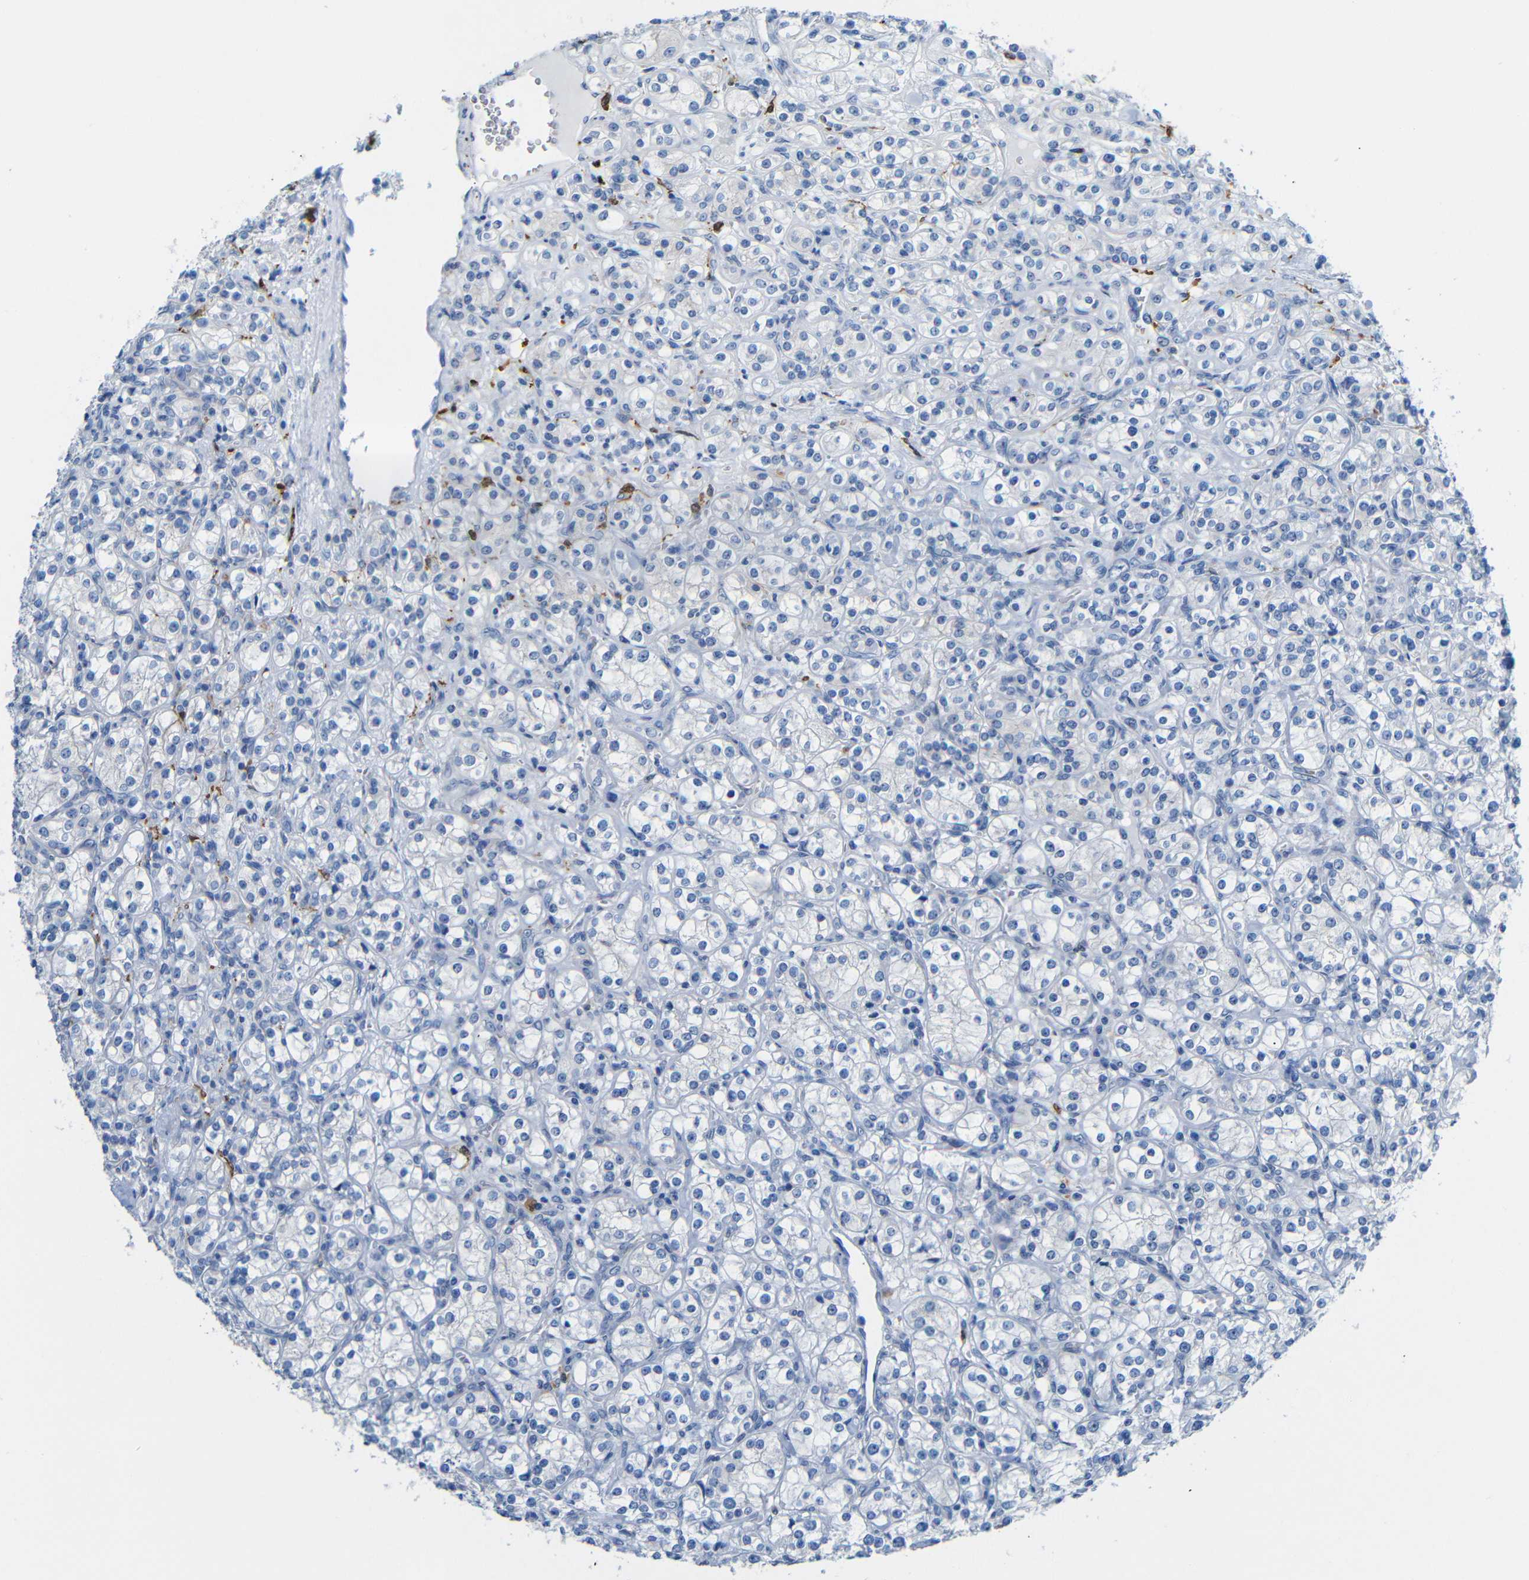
{"staining": {"intensity": "negative", "quantity": "none", "location": "none"}, "tissue": "renal cancer", "cell_type": "Tumor cells", "image_type": "cancer", "snomed": [{"axis": "morphology", "description": "Adenocarcinoma, NOS"}, {"axis": "topography", "description": "Kidney"}], "caption": "Tumor cells are negative for protein expression in human renal cancer.", "gene": "C1orf210", "patient": {"sex": "male", "age": 77}}